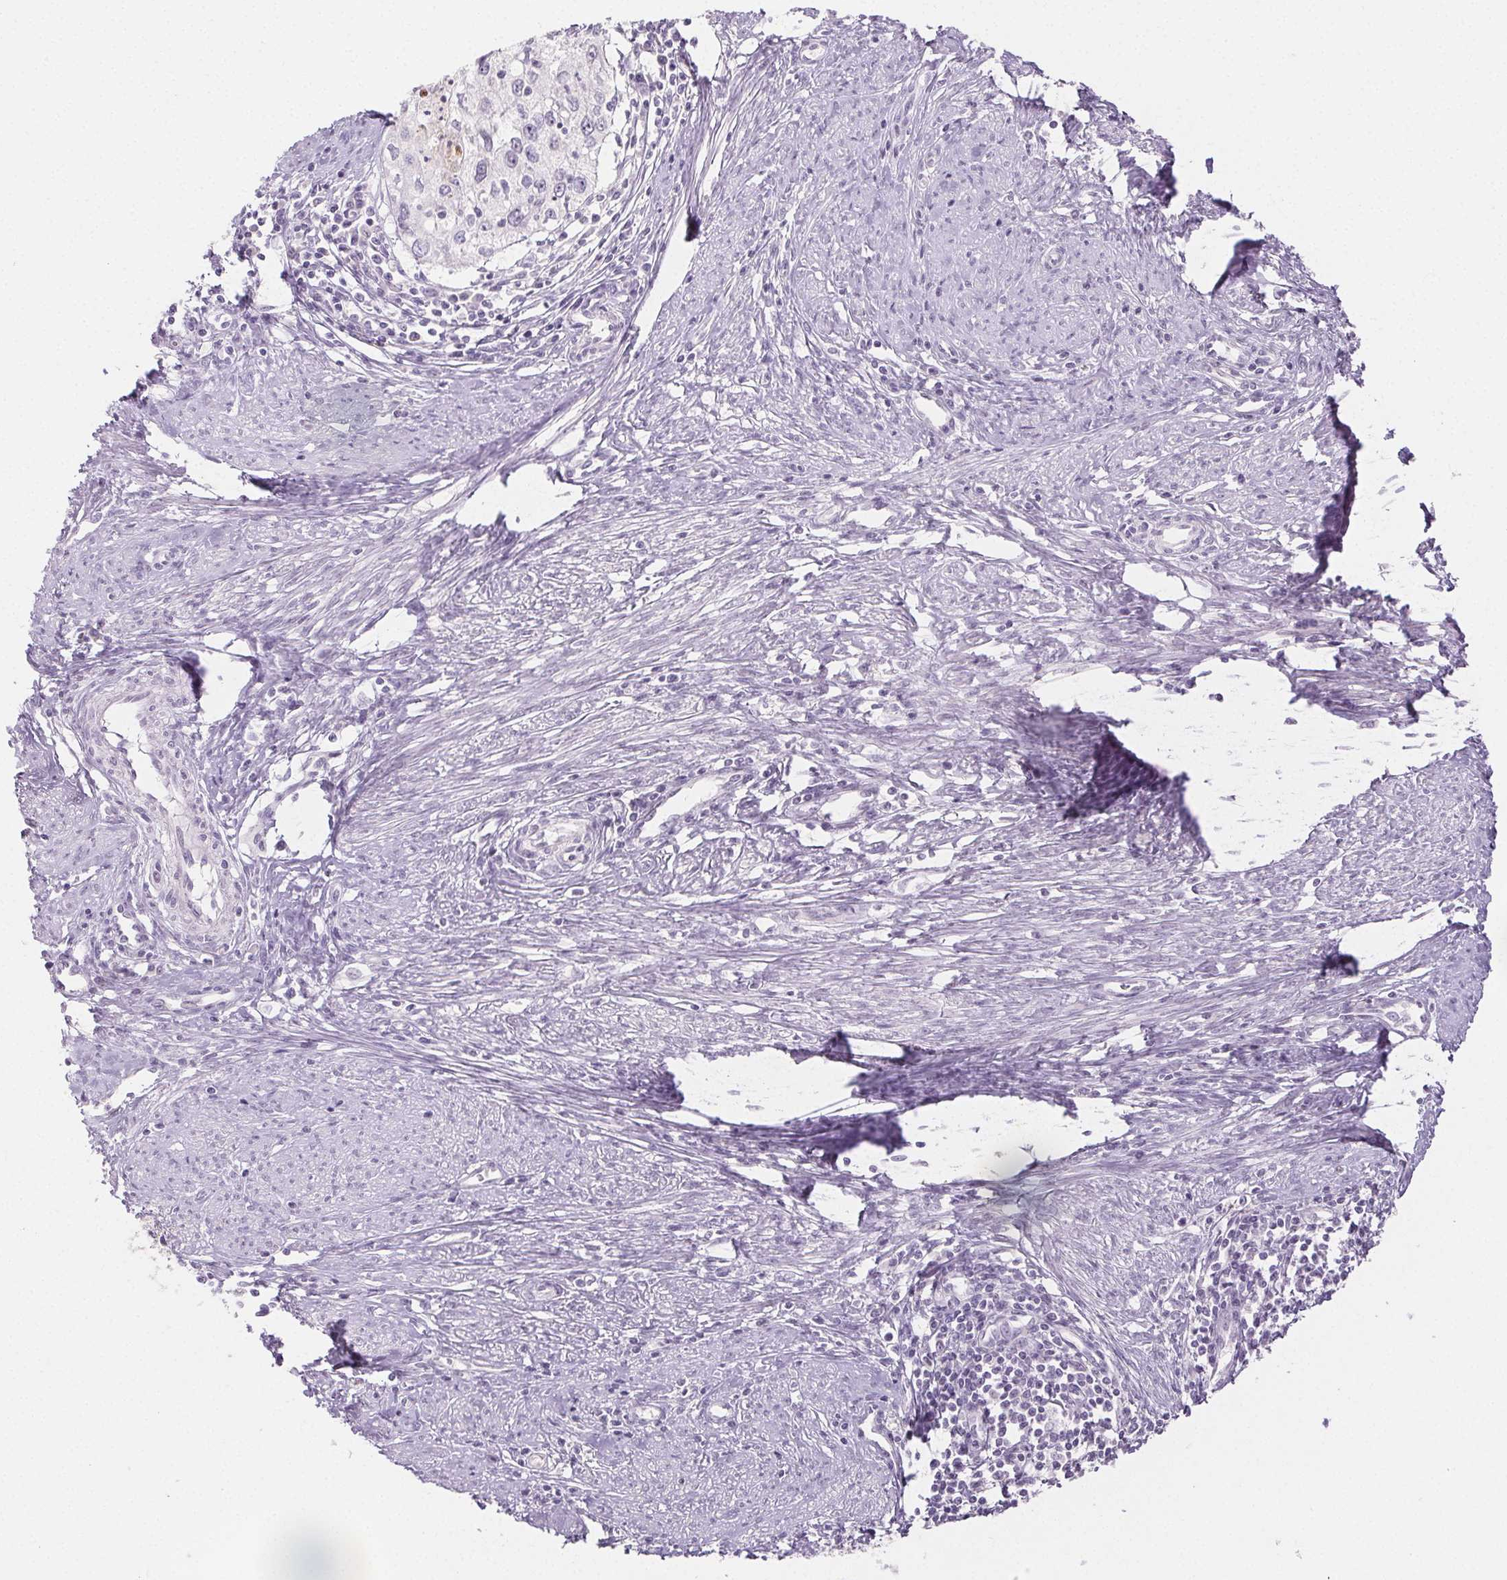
{"staining": {"intensity": "moderate", "quantity": "<25%", "location": "cytoplasmic/membranous"}, "tissue": "cervical cancer", "cell_type": "Tumor cells", "image_type": "cancer", "snomed": [{"axis": "morphology", "description": "Squamous cell carcinoma, NOS"}, {"axis": "topography", "description": "Cervix"}], "caption": "Tumor cells reveal low levels of moderate cytoplasmic/membranous positivity in approximately <25% of cells in cervical squamous cell carcinoma.", "gene": "PI3", "patient": {"sex": "female", "age": 40}}